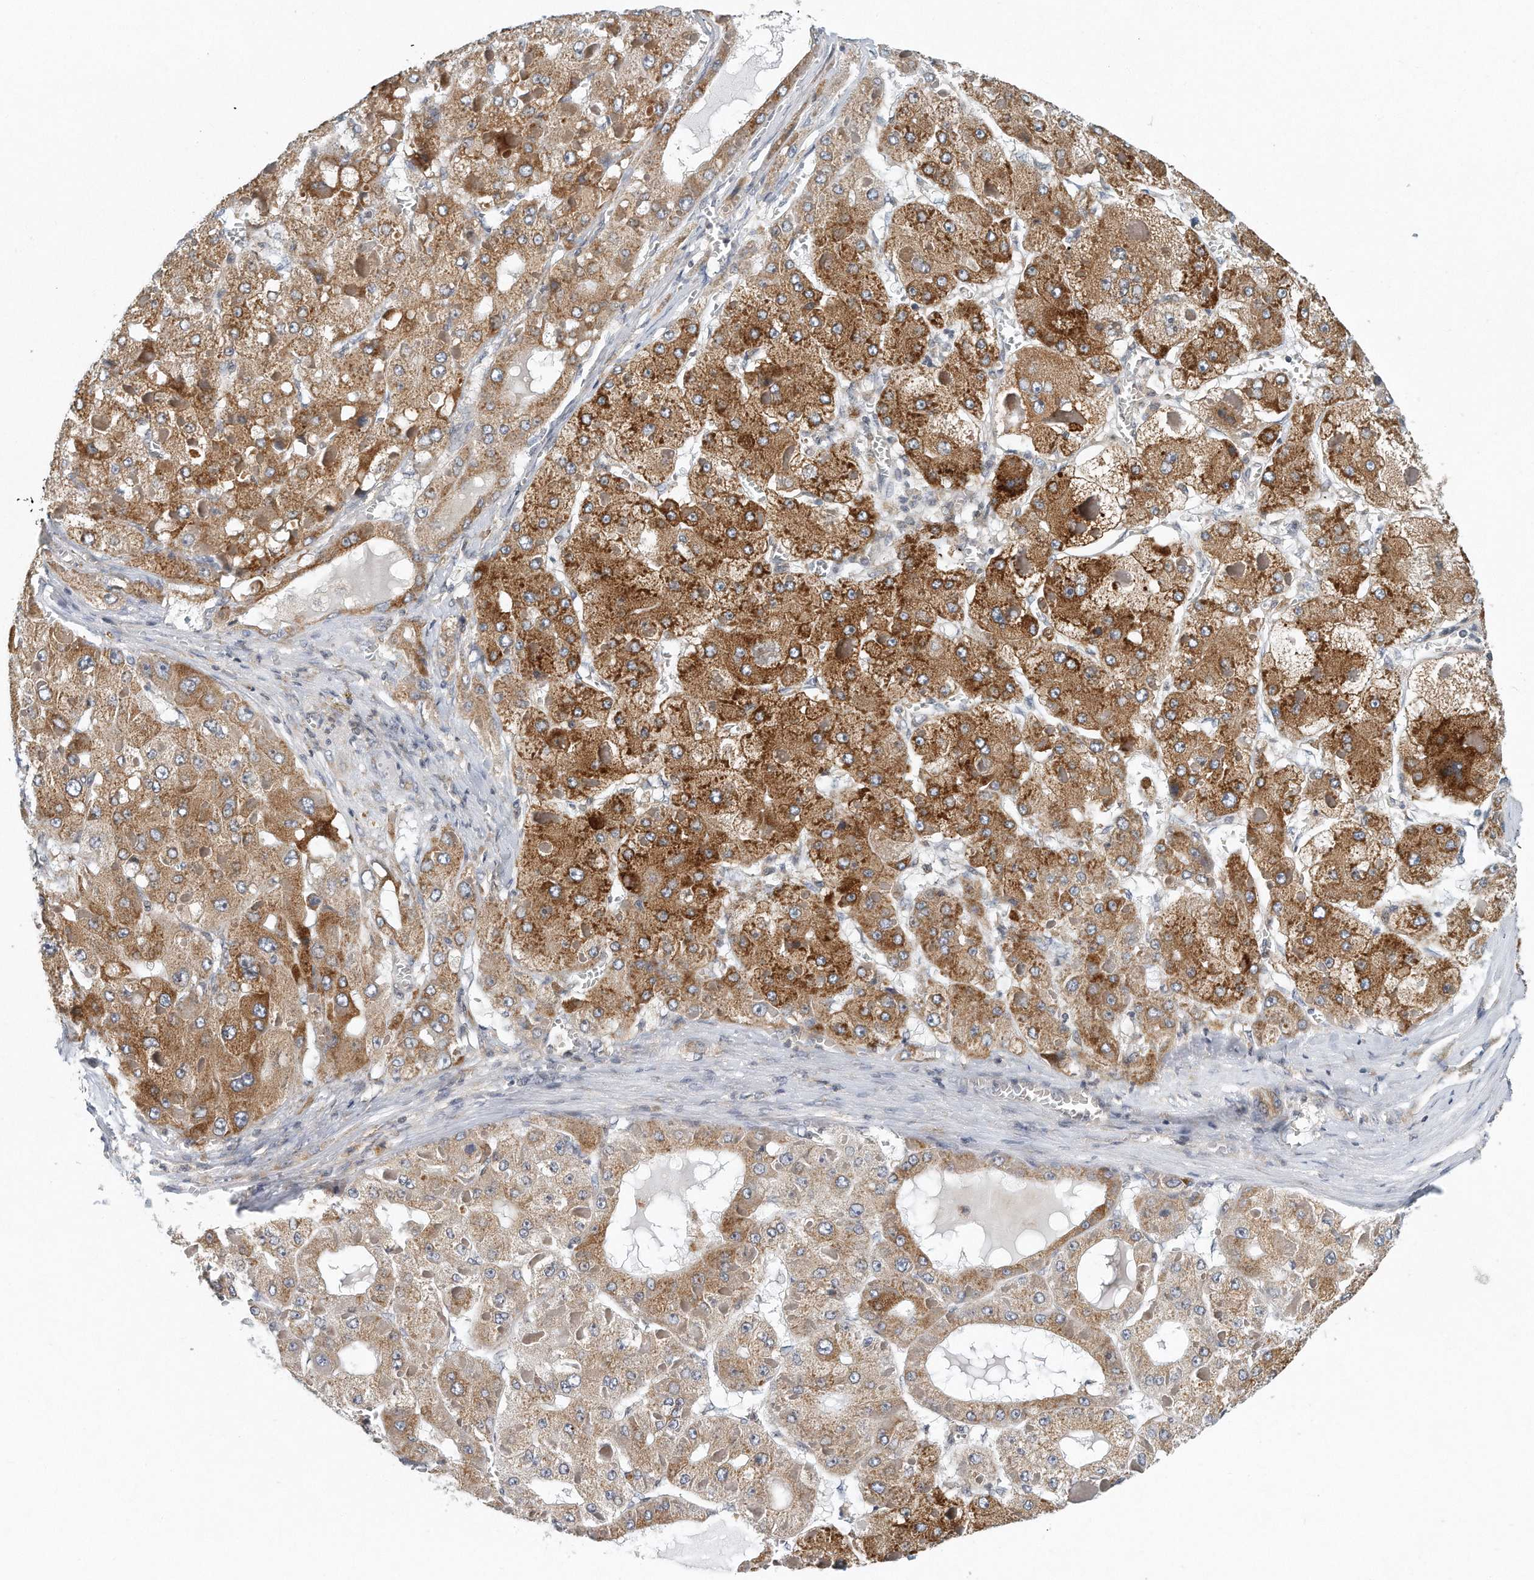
{"staining": {"intensity": "moderate", "quantity": ">75%", "location": "cytoplasmic/membranous"}, "tissue": "liver cancer", "cell_type": "Tumor cells", "image_type": "cancer", "snomed": [{"axis": "morphology", "description": "Carcinoma, Hepatocellular, NOS"}, {"axis": "topography", "description": "Liver"}], "caption": "Liver cancer (hepatocellular carcinoma) stained with DAB IHC displays medium levels of moderate cytoplasmic/membranous positivity in about >75% of tumor cells.", "gene": "VLDLR", "patient": {"sex": "female", "age": 73}}